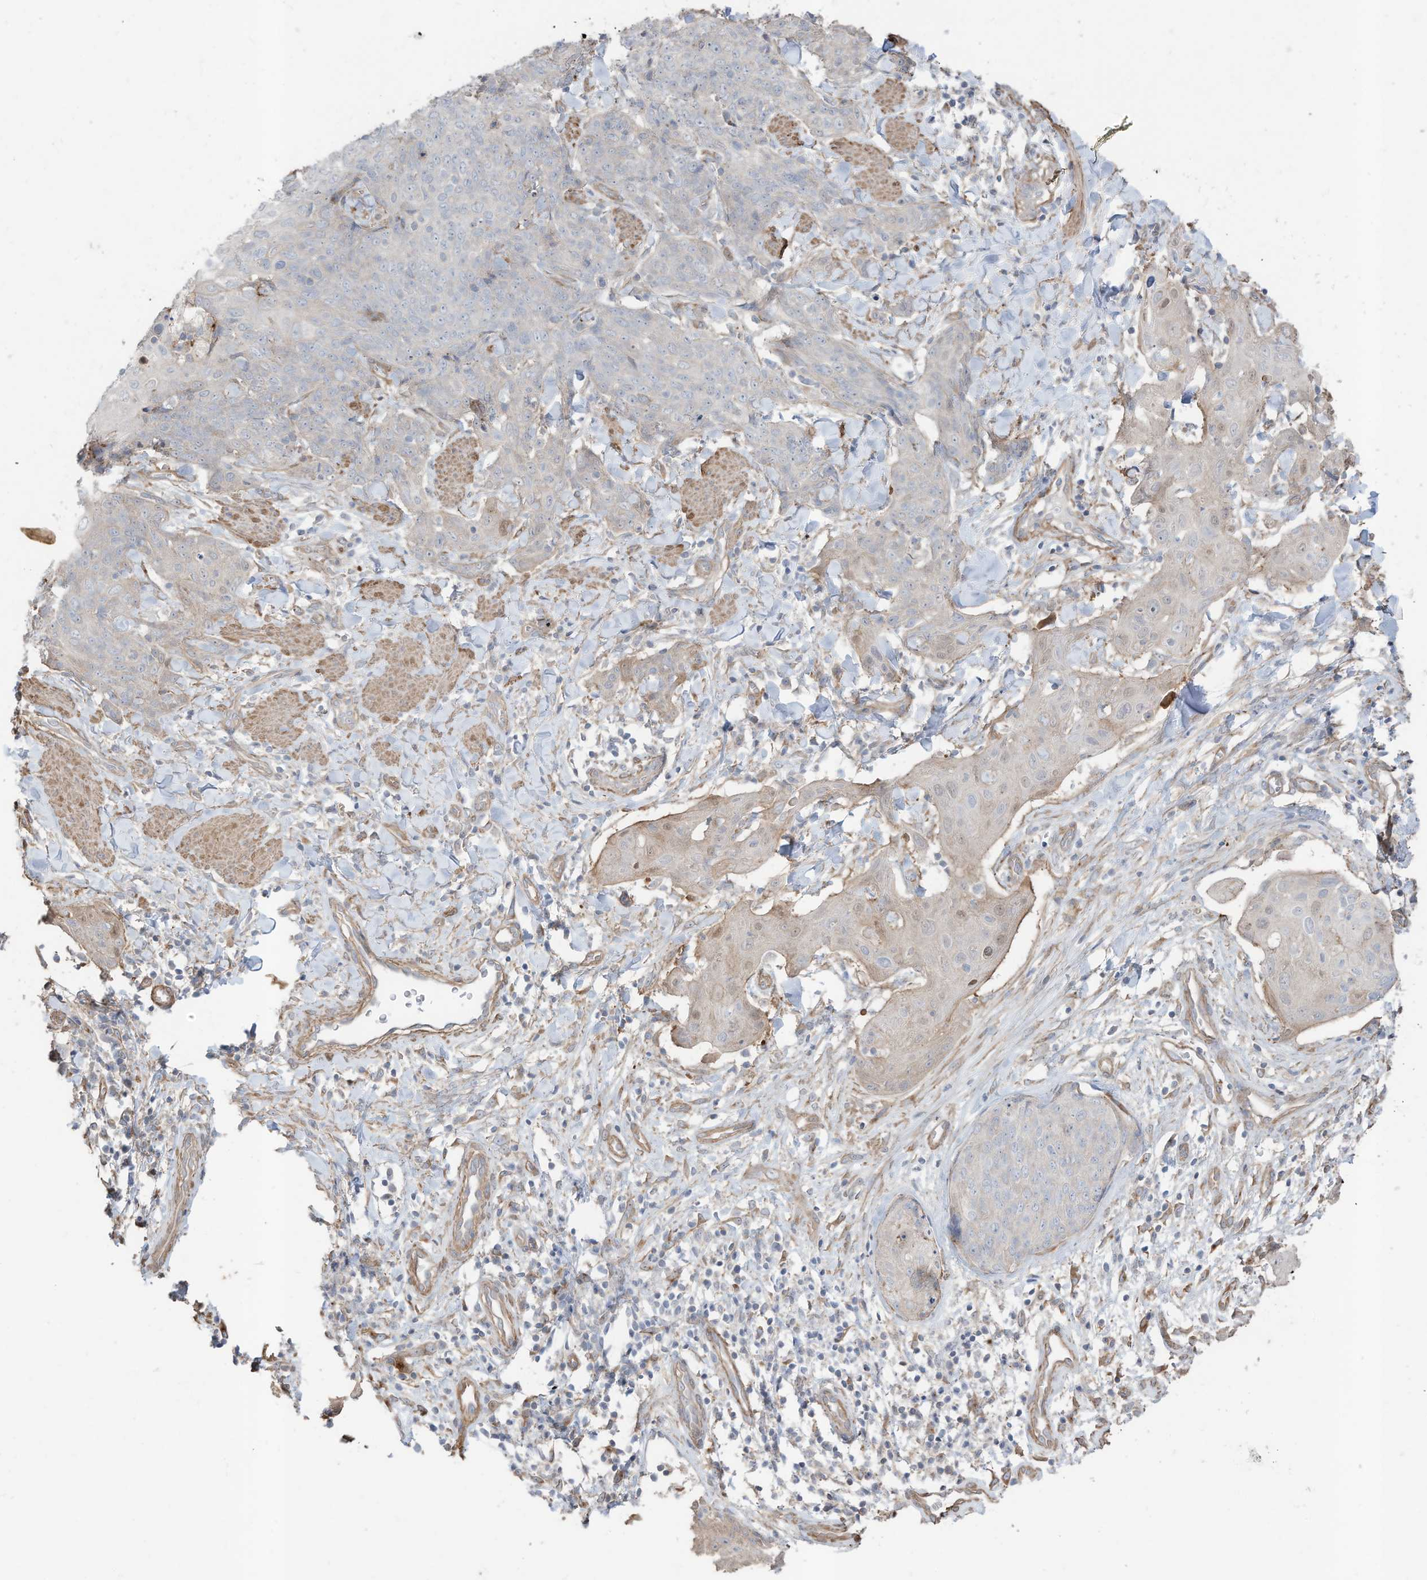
{"staining": {"intensity": "negative", "quantity": "none", "location": "none"}, "tissue": "skin cancer", "cell_type": "Tumor cells", "image_type": "cancer", "snomed": [{"axis": "morphology", "description": "Squamous cell carcinoma, NOS"}, {"axis": "topography", "description": "Skin"}, {"axis": "topography", "description": "Vulva"}], "caption": "DAB immunohistochemical staining of human skin squamous cell carcinoma exhibits no significant expression in tumor cells.", "gene": "SLC17A7", "patient": {"sex": "female", "age": 85}}